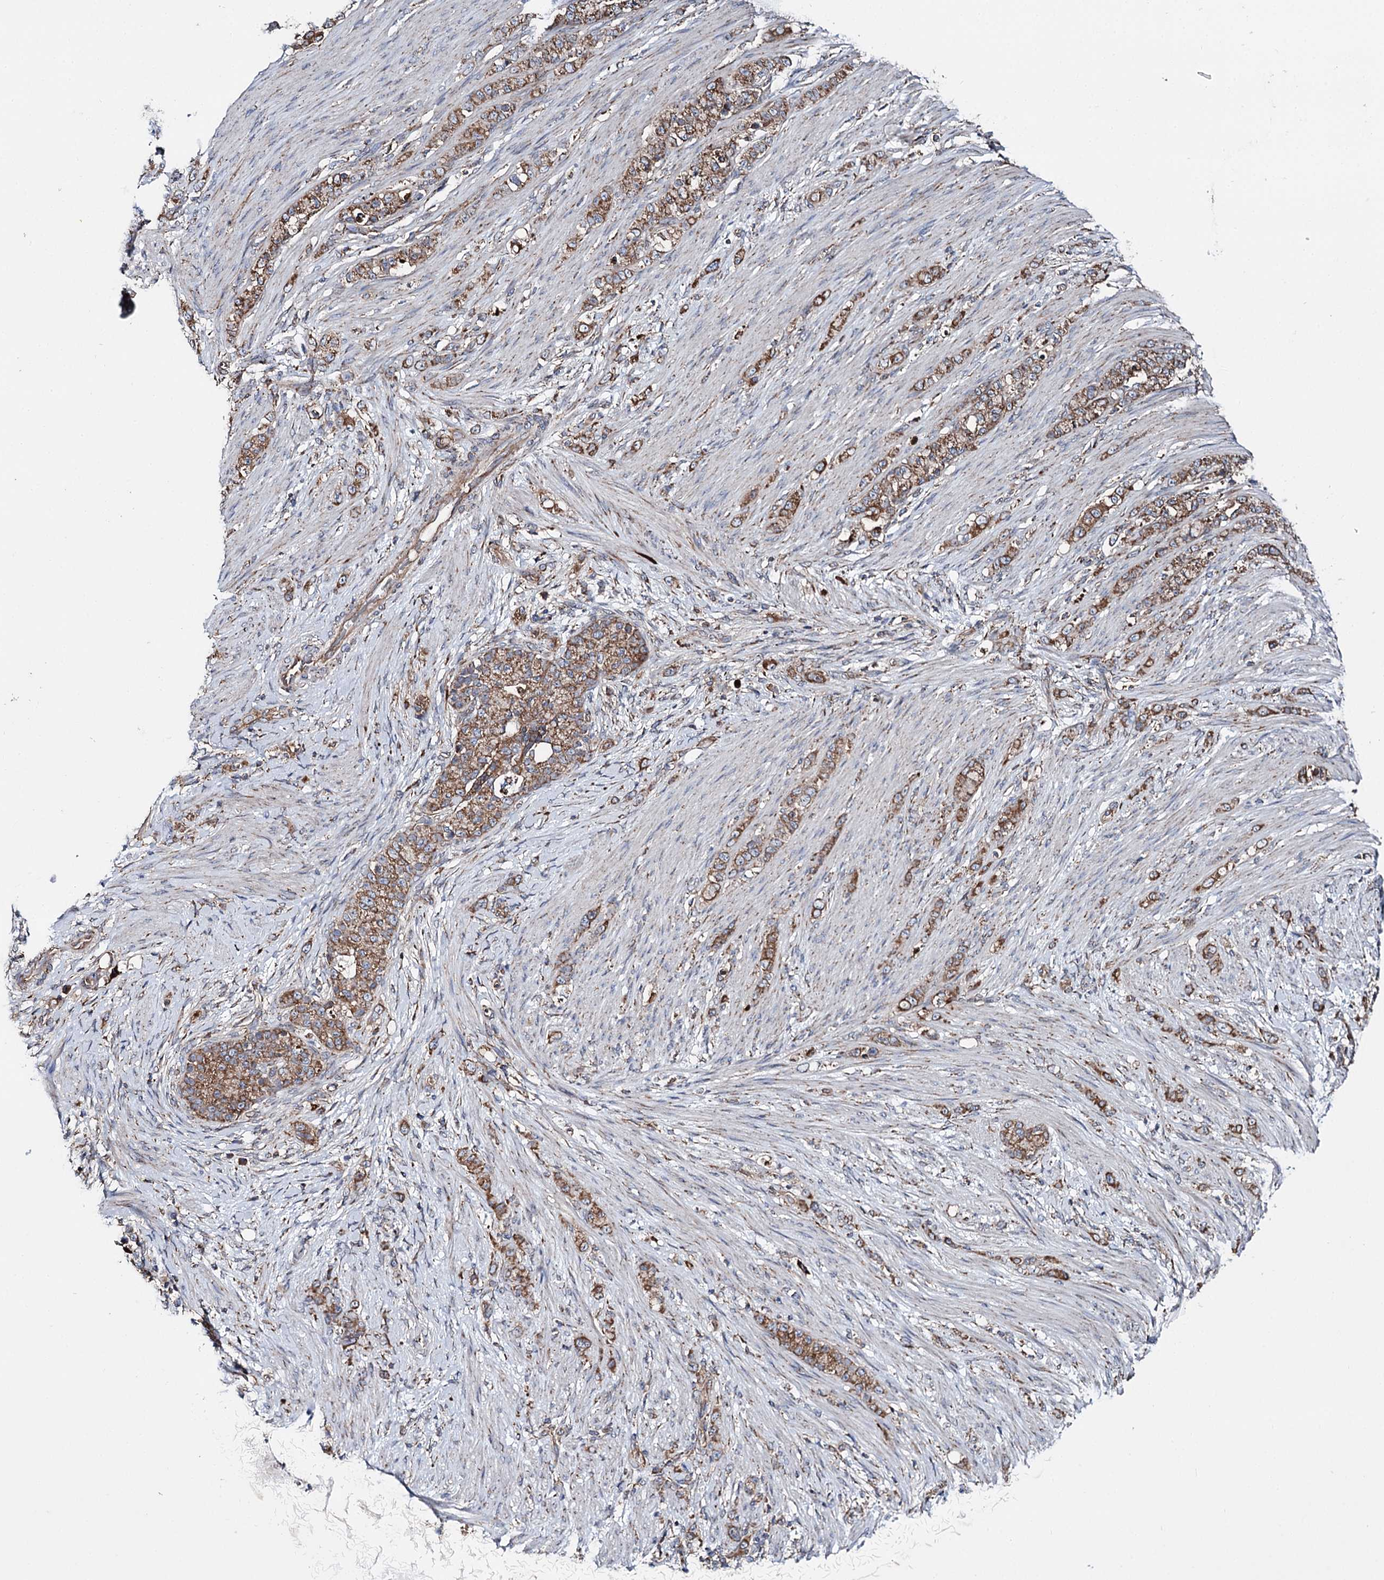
{"staining": {"intensity": "moderate", "quantity": ">75%", "location": "cytoplasmic/membranous"}, "tissue": "stomach cancer", "cell_type": "Tumor cells", "image_type": "cancer", "snomed": [{"axis": "morphology", "description": "Adenocarcinoma, NOS"}, {"axis": "topography", "description": "Stomach"}], "caption": "Immunohistochemical staining of human adenocarcinoma (stomach) exhibits medium levels of moderate cytoplasmic/membranous positivity in approximately >75% of tumor cells.", "gene": "MSANTD2", "patient": {"sex": "female", "age": 79}}